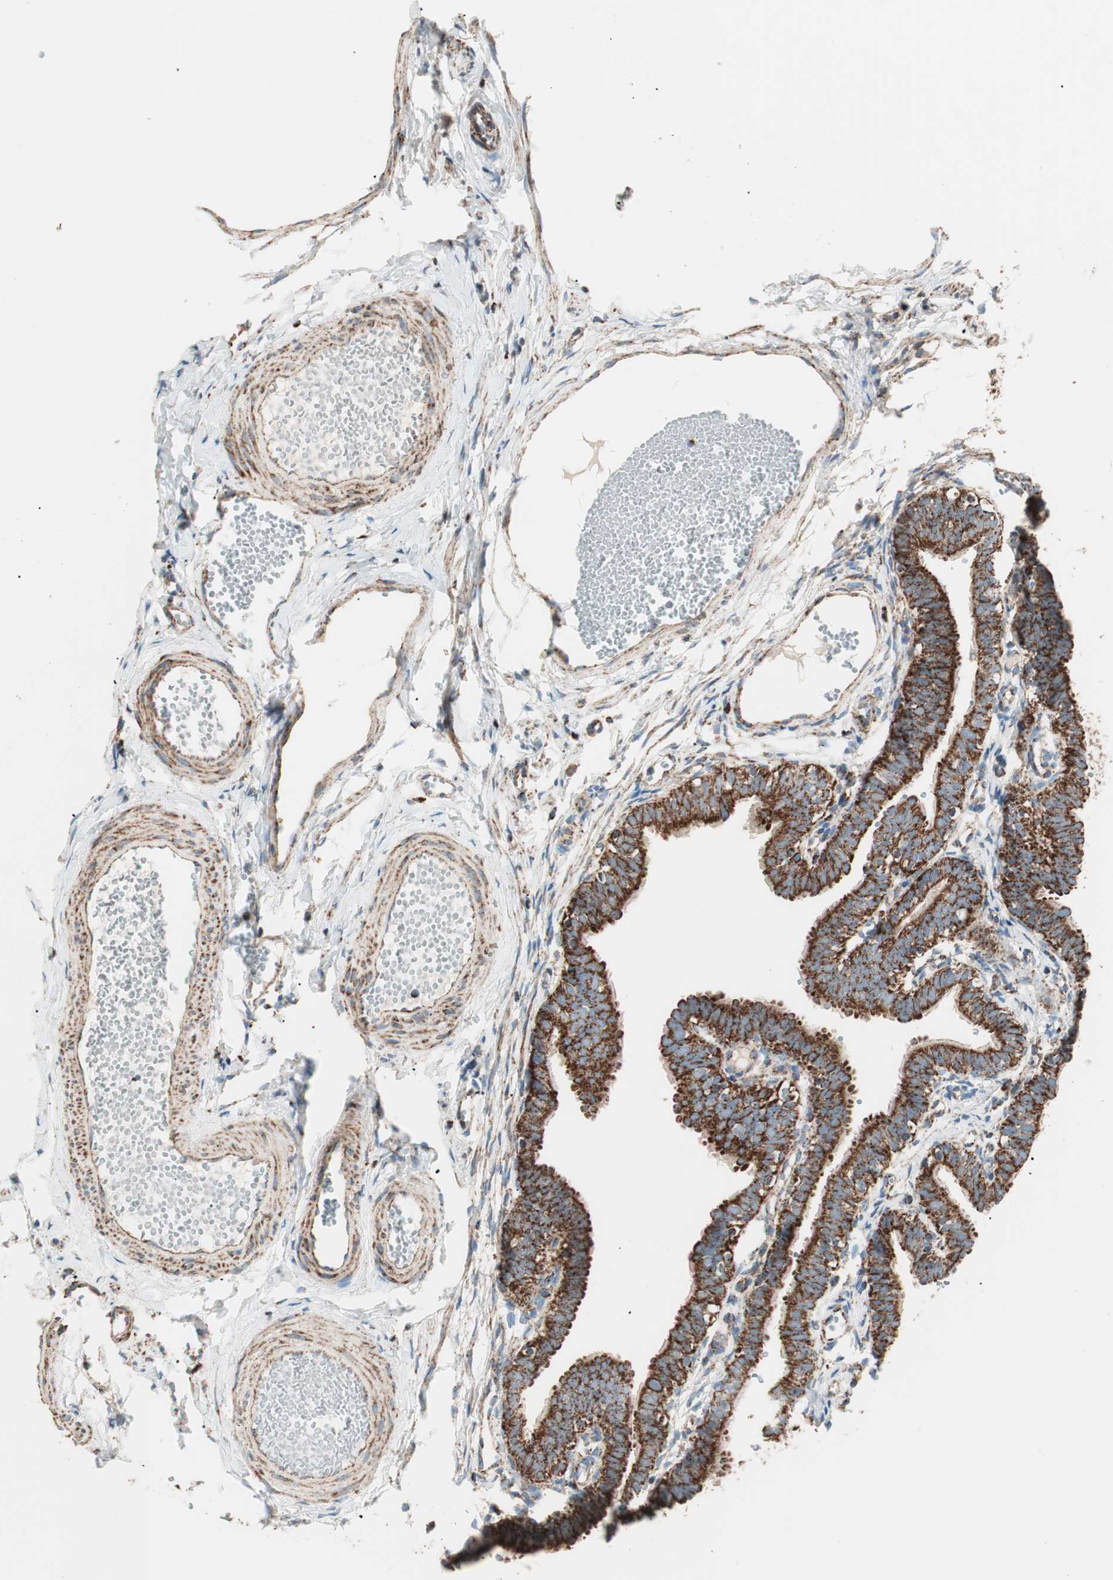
{"staining": {"intensity": "strong", "quantity": ">75%", "location": "cytoplasmic/membranous"}, "tissue": "fallopian tube", "cell_type": "Glandular cells", "image_type": "normal", "snomed": [{"axis": "morphology", "description": "Normal tissue, NOS"}, {"axis": "topography", "description": "Fallopian tube"}, {"axis": "topography", "description": "Placenta"}], "caption": "Protein staining by immunohistochemistry (IHC) exhibits strong cytoplasmic/membranous expression in approximately >75% of glandular cells in benign fallopian tube.", "gene": "TOMM22", "patient": {"sex": "female", "age": 34}}